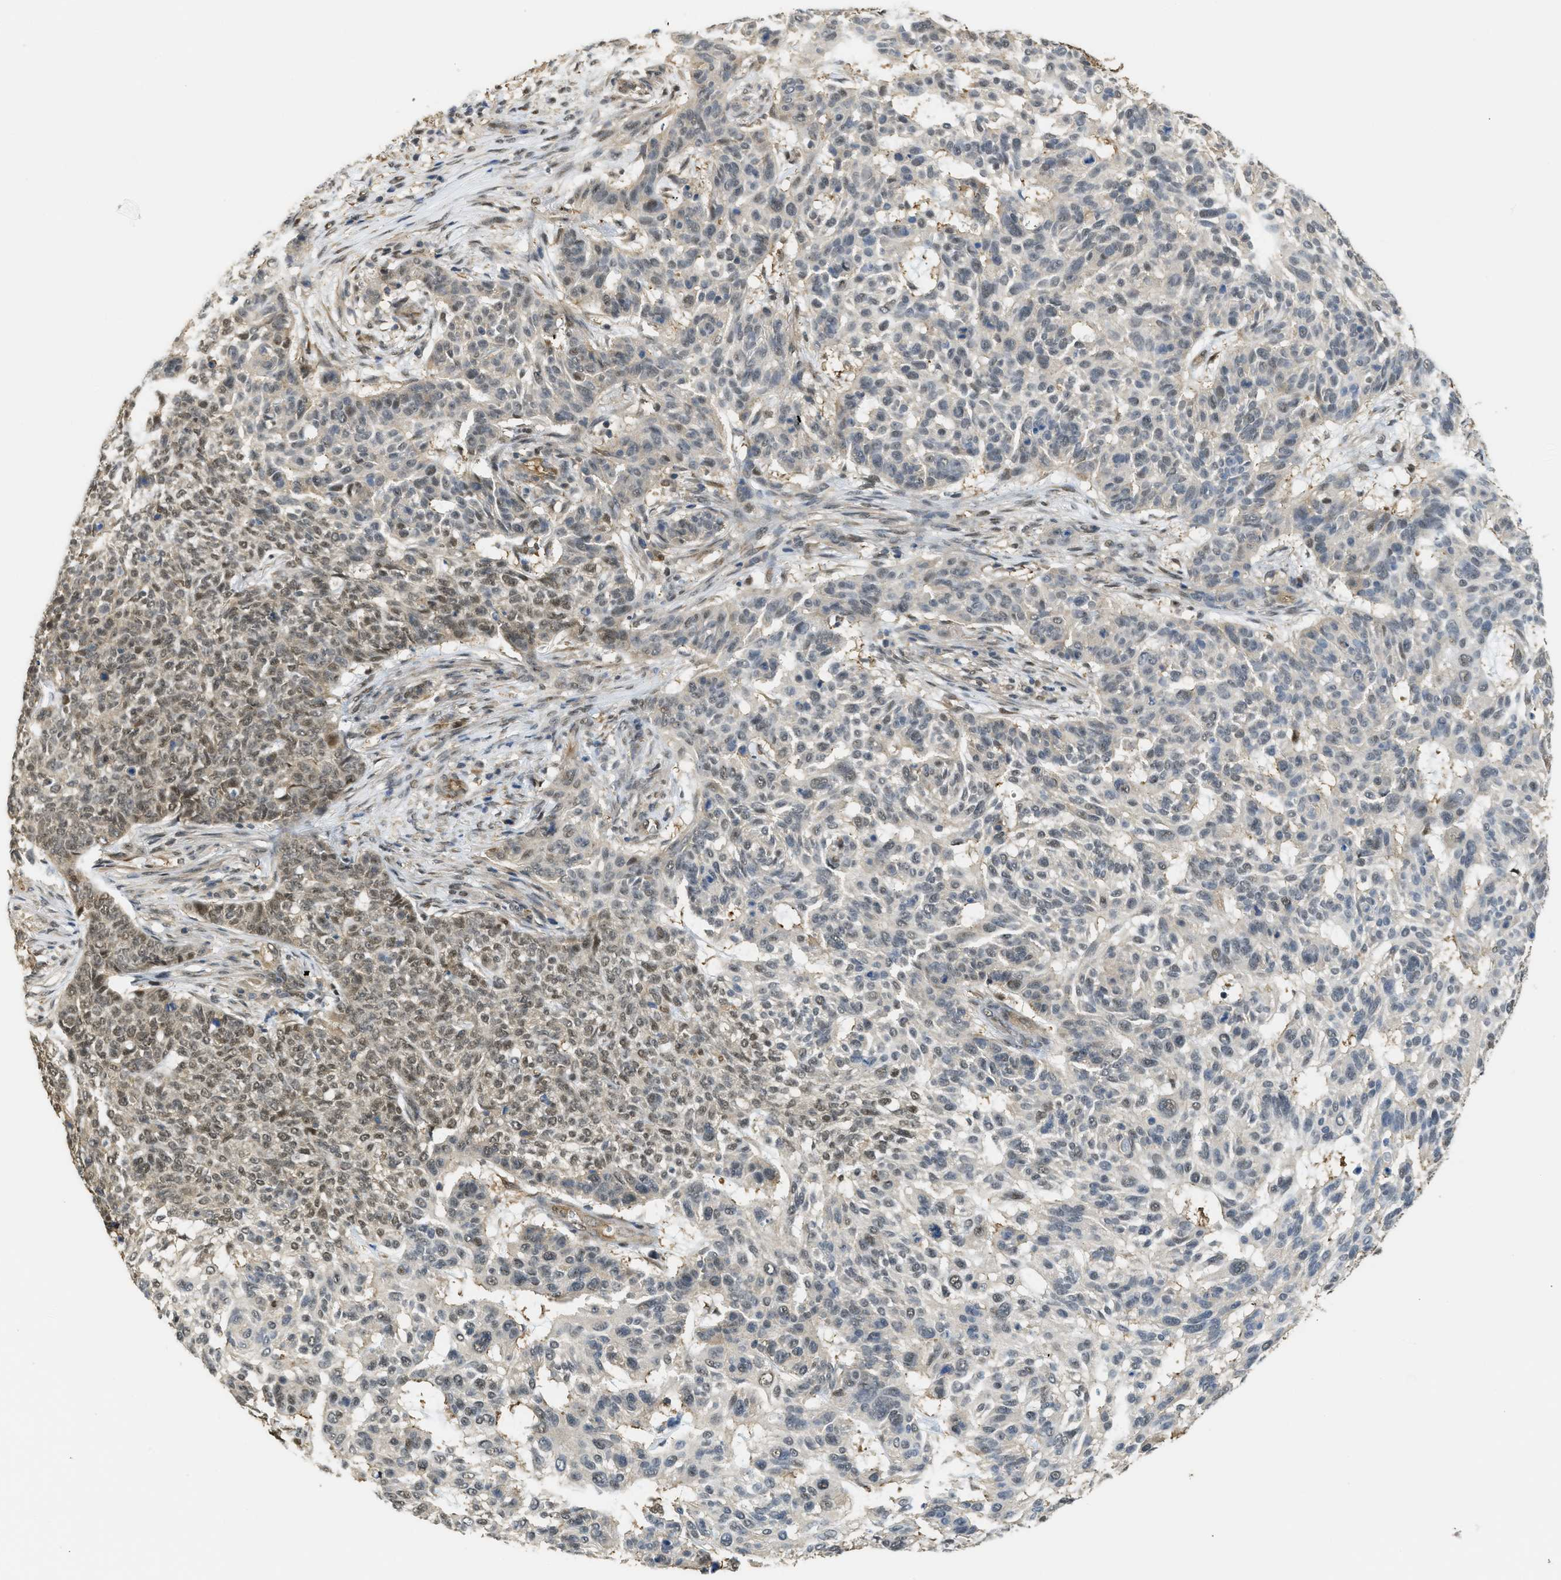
{"staining": {"intensity": "moderate", "quantity": "25%-75%", "location": "nuclear"}, "tissue": "skin cancer", "cell_type": "Tumor cells", "image_type": "cancer", "snomed": [{"axis": "morphology", "description": "Basal cell carcinoma"}, {"axis": "topography", "description": "Skin"}], "caption": "This photomicrograph demonstrates IHC staining of skin cancer (basal cell carcinoma), with medium moderate nuclear positivity in about 25%-75% of tumor cells.", "gene": "PSMC5", "patient": {"sex": "male", "age": 85}}